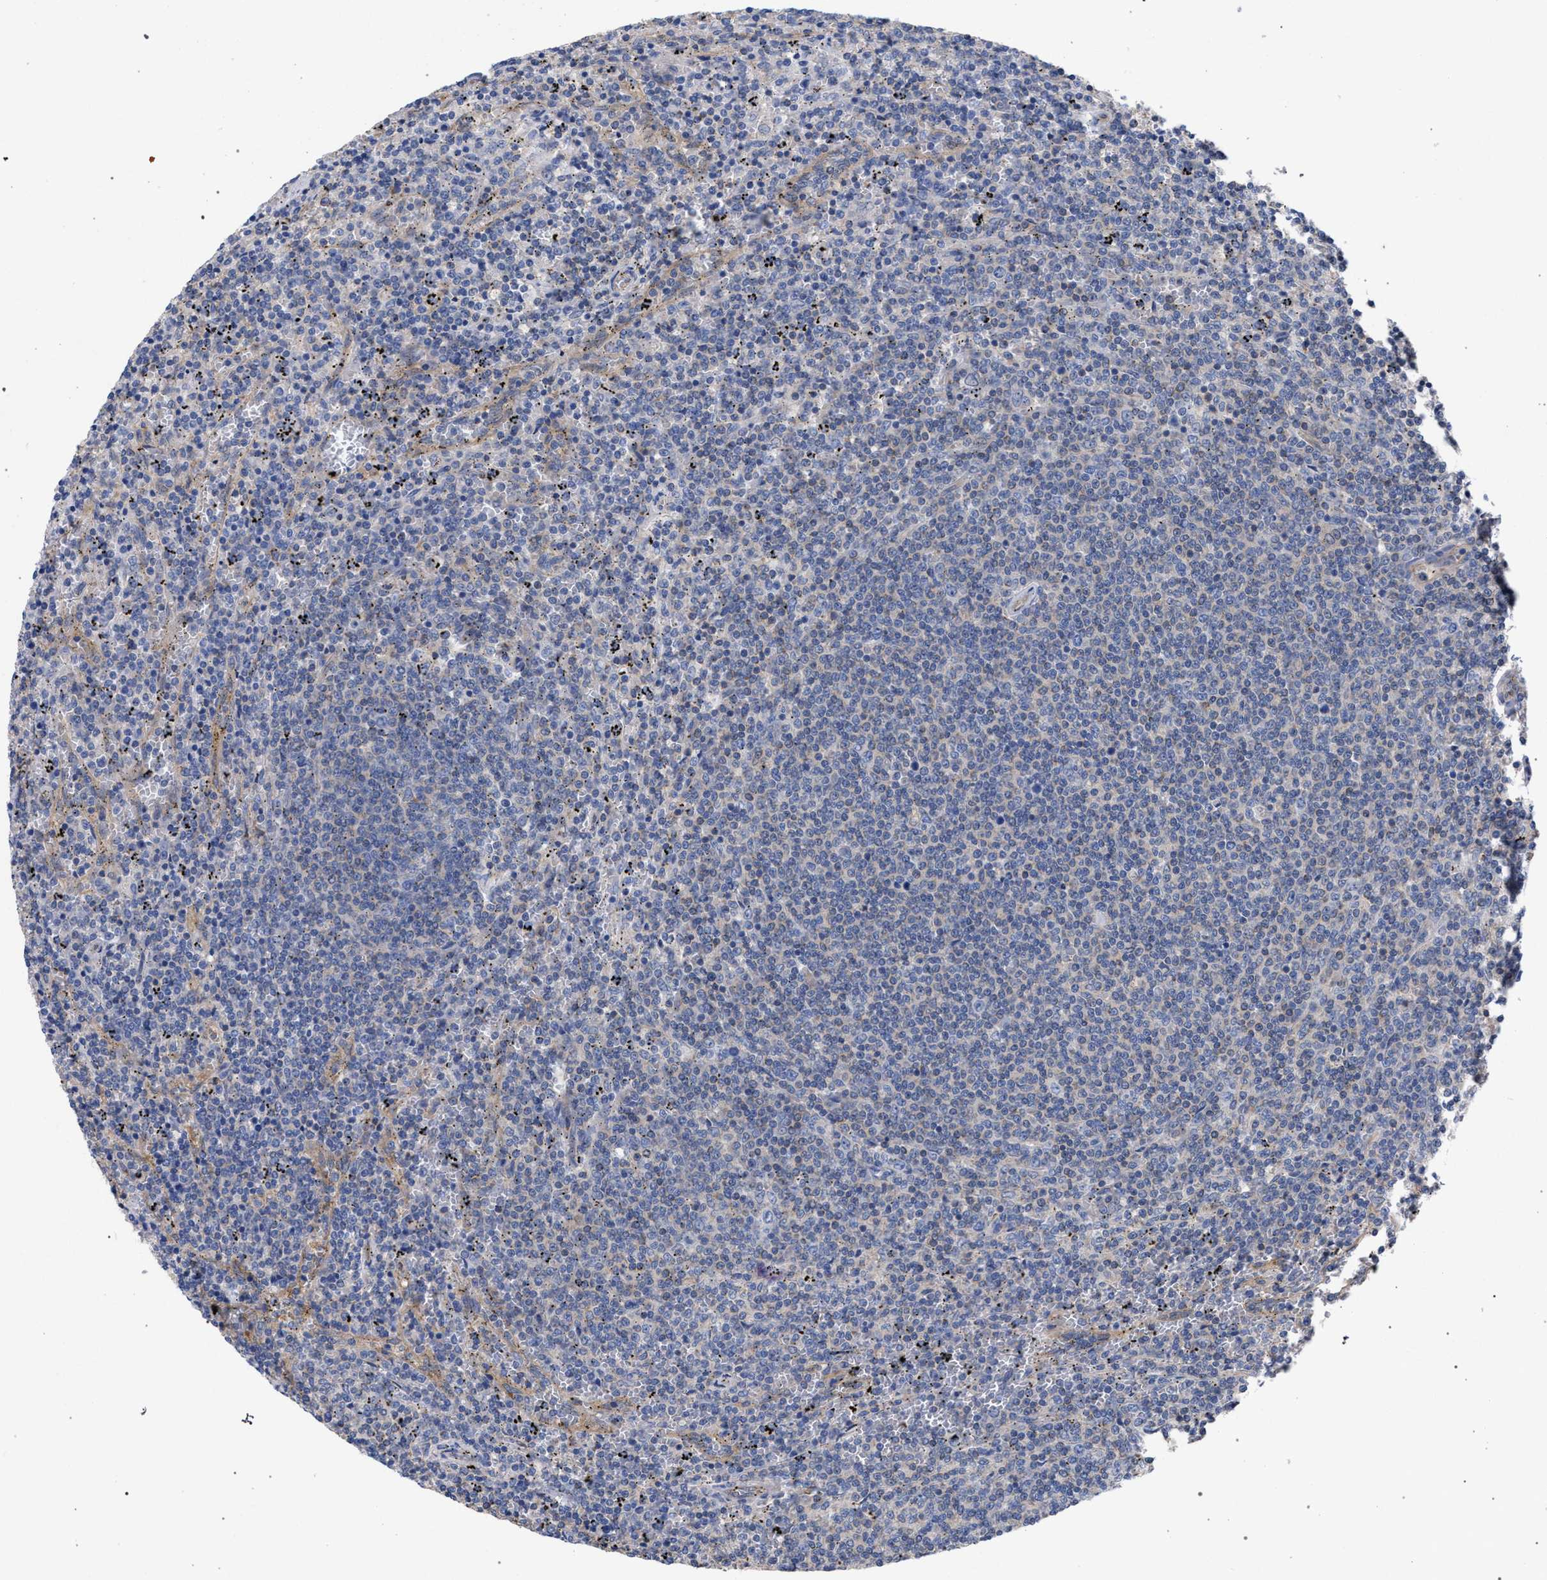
{"staining": {"intensity": "negative", "quantity": "none", "location": "none"}, "tissue": "lymphoma", "cell_type": "Tumor cells", "image_type": "cancer", "snomed": [{"axis": "morphology", "description": "Malignant lymphoma, non-Hodgkin's type, Low grade"}, {"axis": "topography", "description": "Spleen"}], "caption": "The IHC image has no significant expression in tumor cells of malignant lymphoma, non-Hodgkin's type (low-grade) tissue. The staining is performed using DAB brown chromogen with nuclei counter-stained in using hematoxylin.", "gene": "GMPR", "patient": {"sex": "female", "age": 50}}